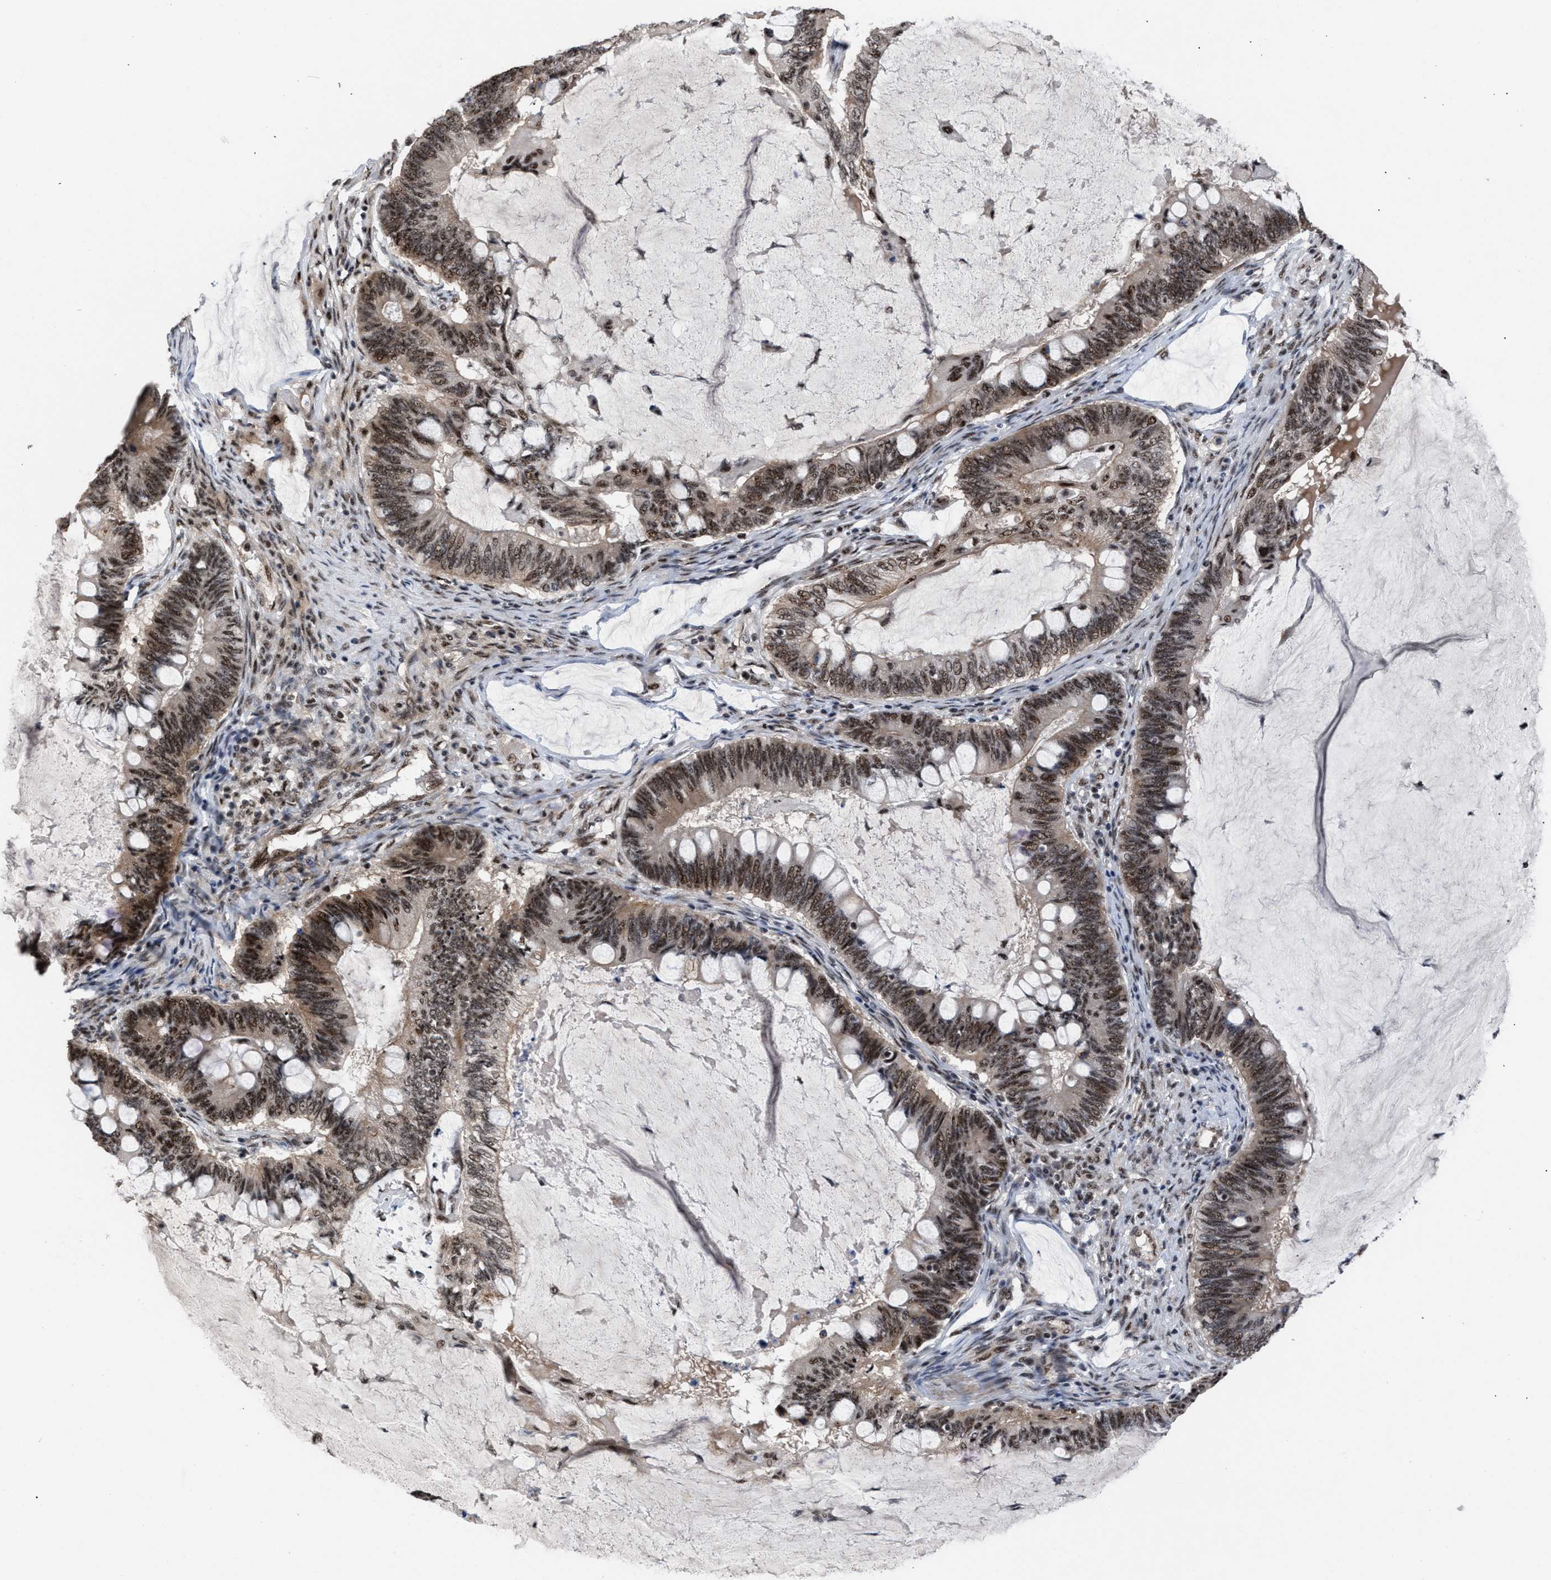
{"staining": {"intensity": "strong", "quantity": ">75%", "location": "nuclear"}, "tissue": "ovarian cancer", "cell_type": "Tumor cells", "image_type": "cancer", "snomed": [{"axis": "morphology", "description": "Cystadenocarcinoma, mucinous, NOS"}, {"axis": "topography", "description": "Ovary"}], "caption": "Mucinous cystadenocarcinoma (ovarian) was stained to show a protein in brown. There is high levels of strong nuclear positivity in approximately >75% of tumor cells. Nuclei are stained in blue.", "gene": "EIF4A3", "patient": {"sex": "female", "age": 61}}